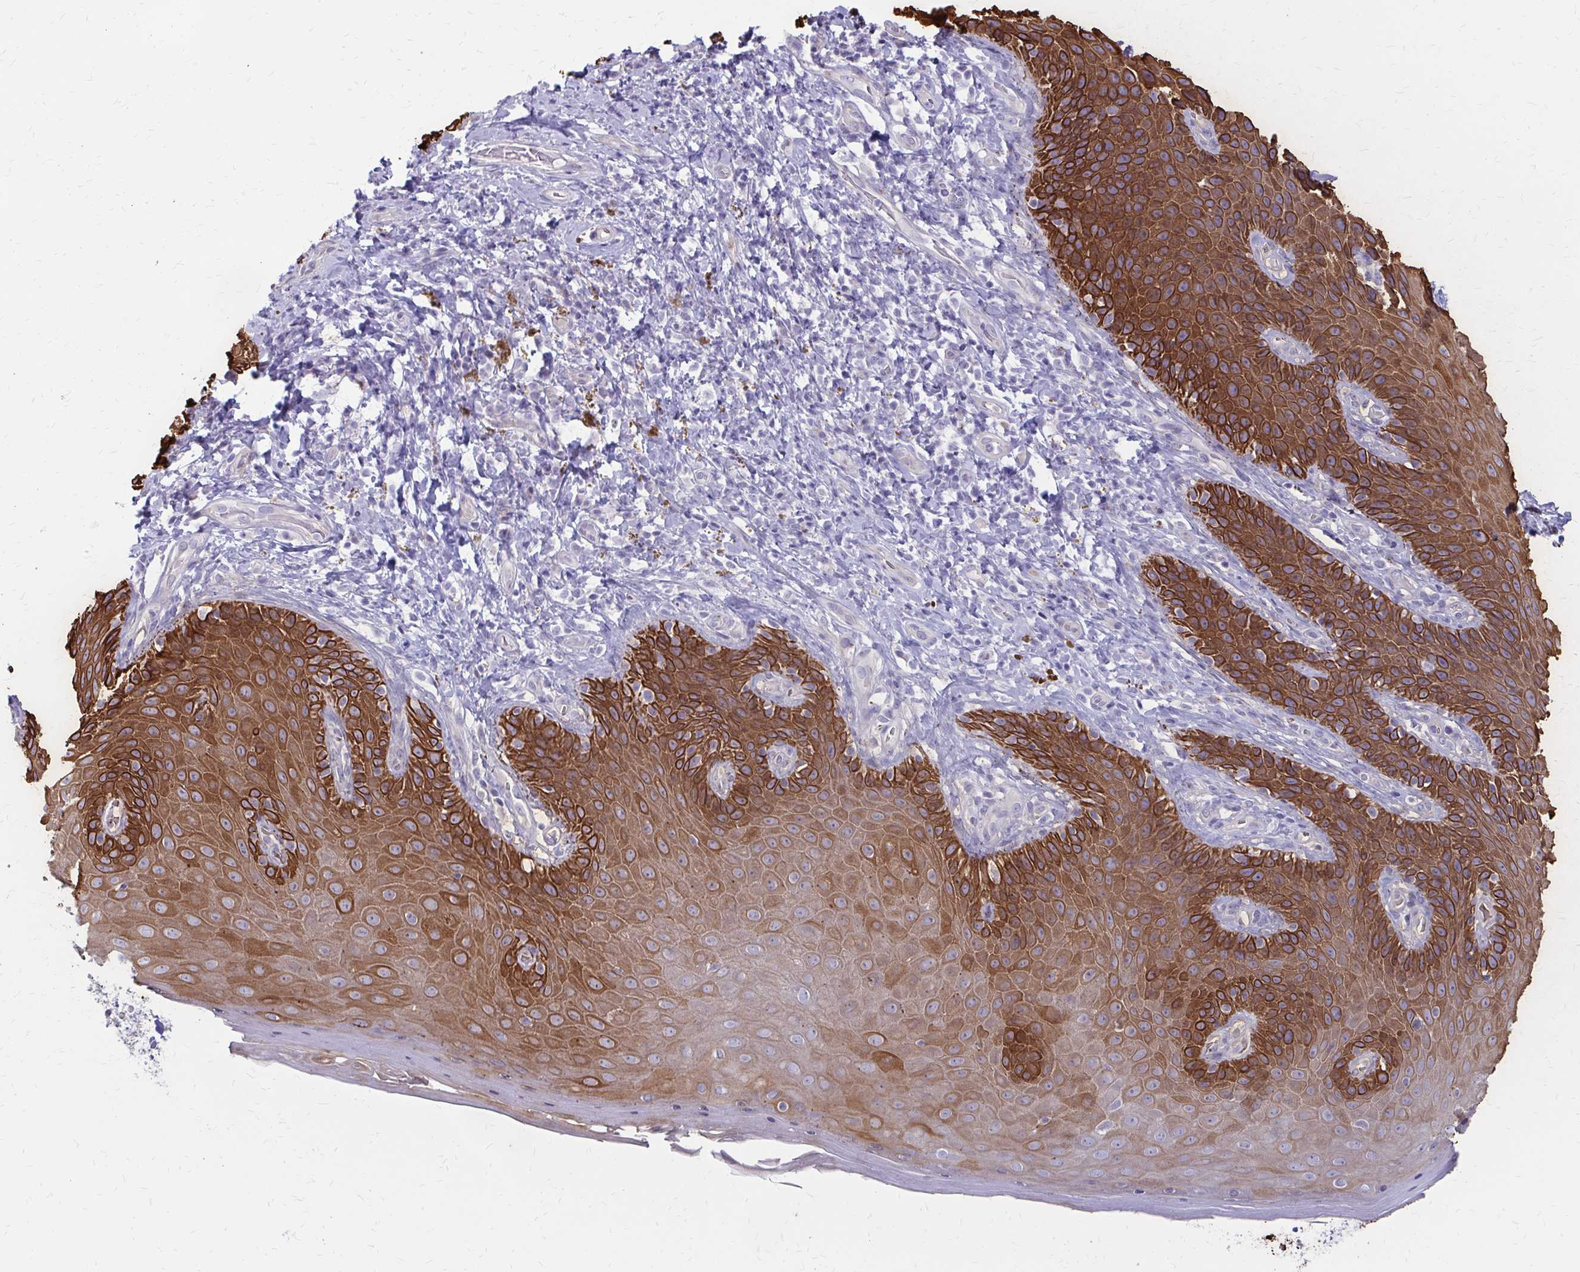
{"staining": {"intensity": "strong", "quantity": ">75%", "location": "cytoplasmic/membranous"}, "tissue": "skin", "cell_type": "Epidermal cells", "image_type": "normal", "snomed": [{"axis": "morphology", "description": "Normal tissue, NOS"}, {"axis": "topography", "description": "Anal"}, {"axis": "topography", "description": "Peripheral nerve tissue"}], "caption": "Immunohistochemical staining of benign skin shows >75% levels of strong cytoplasmic/membranous protein expression in approximately >75% of epidermal cells.", "gene": "GLYATL2", "patient": {"sex": "male", "age": 53}}